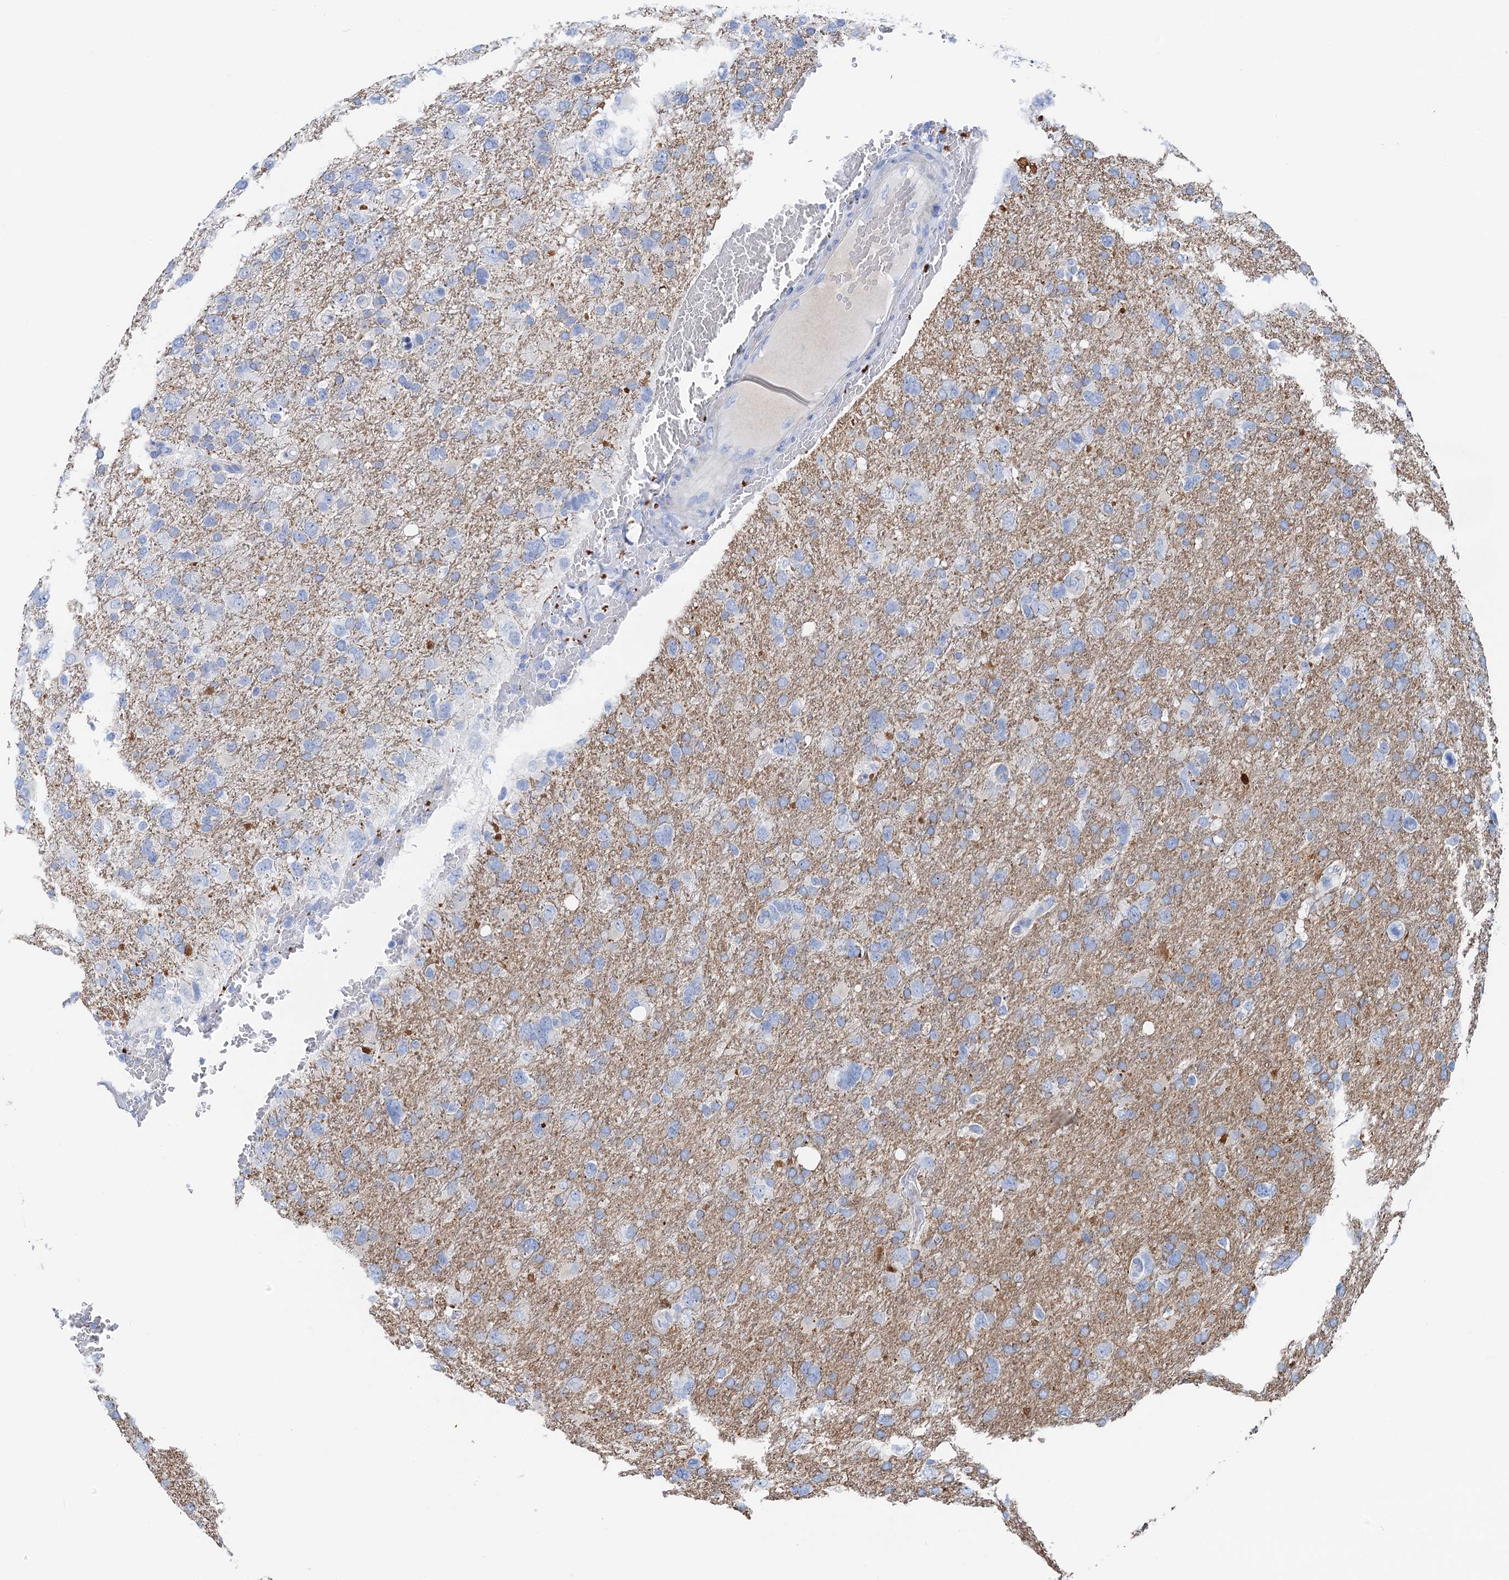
{"staining": {"intensity": "negative", "quantity": "none", "location": "none"}, "tissue": "glioma", "cell_type": "Tumor cells", "image_type": "cancer", "snomed": [{"axis": "morphology", "description": "Glioma, malignant, High grade"}, {"axis": "topography", "description": "Brain"}], "caption": "Immunohistochemistry (IHC) histopathology image of neoplastic tissue: high-grade glioma (malignant) stained with DAB shows no significant protein positivity in tumor cells.", "gene": "NLRP10", "patient": {"sex": "male", "age": 61}}